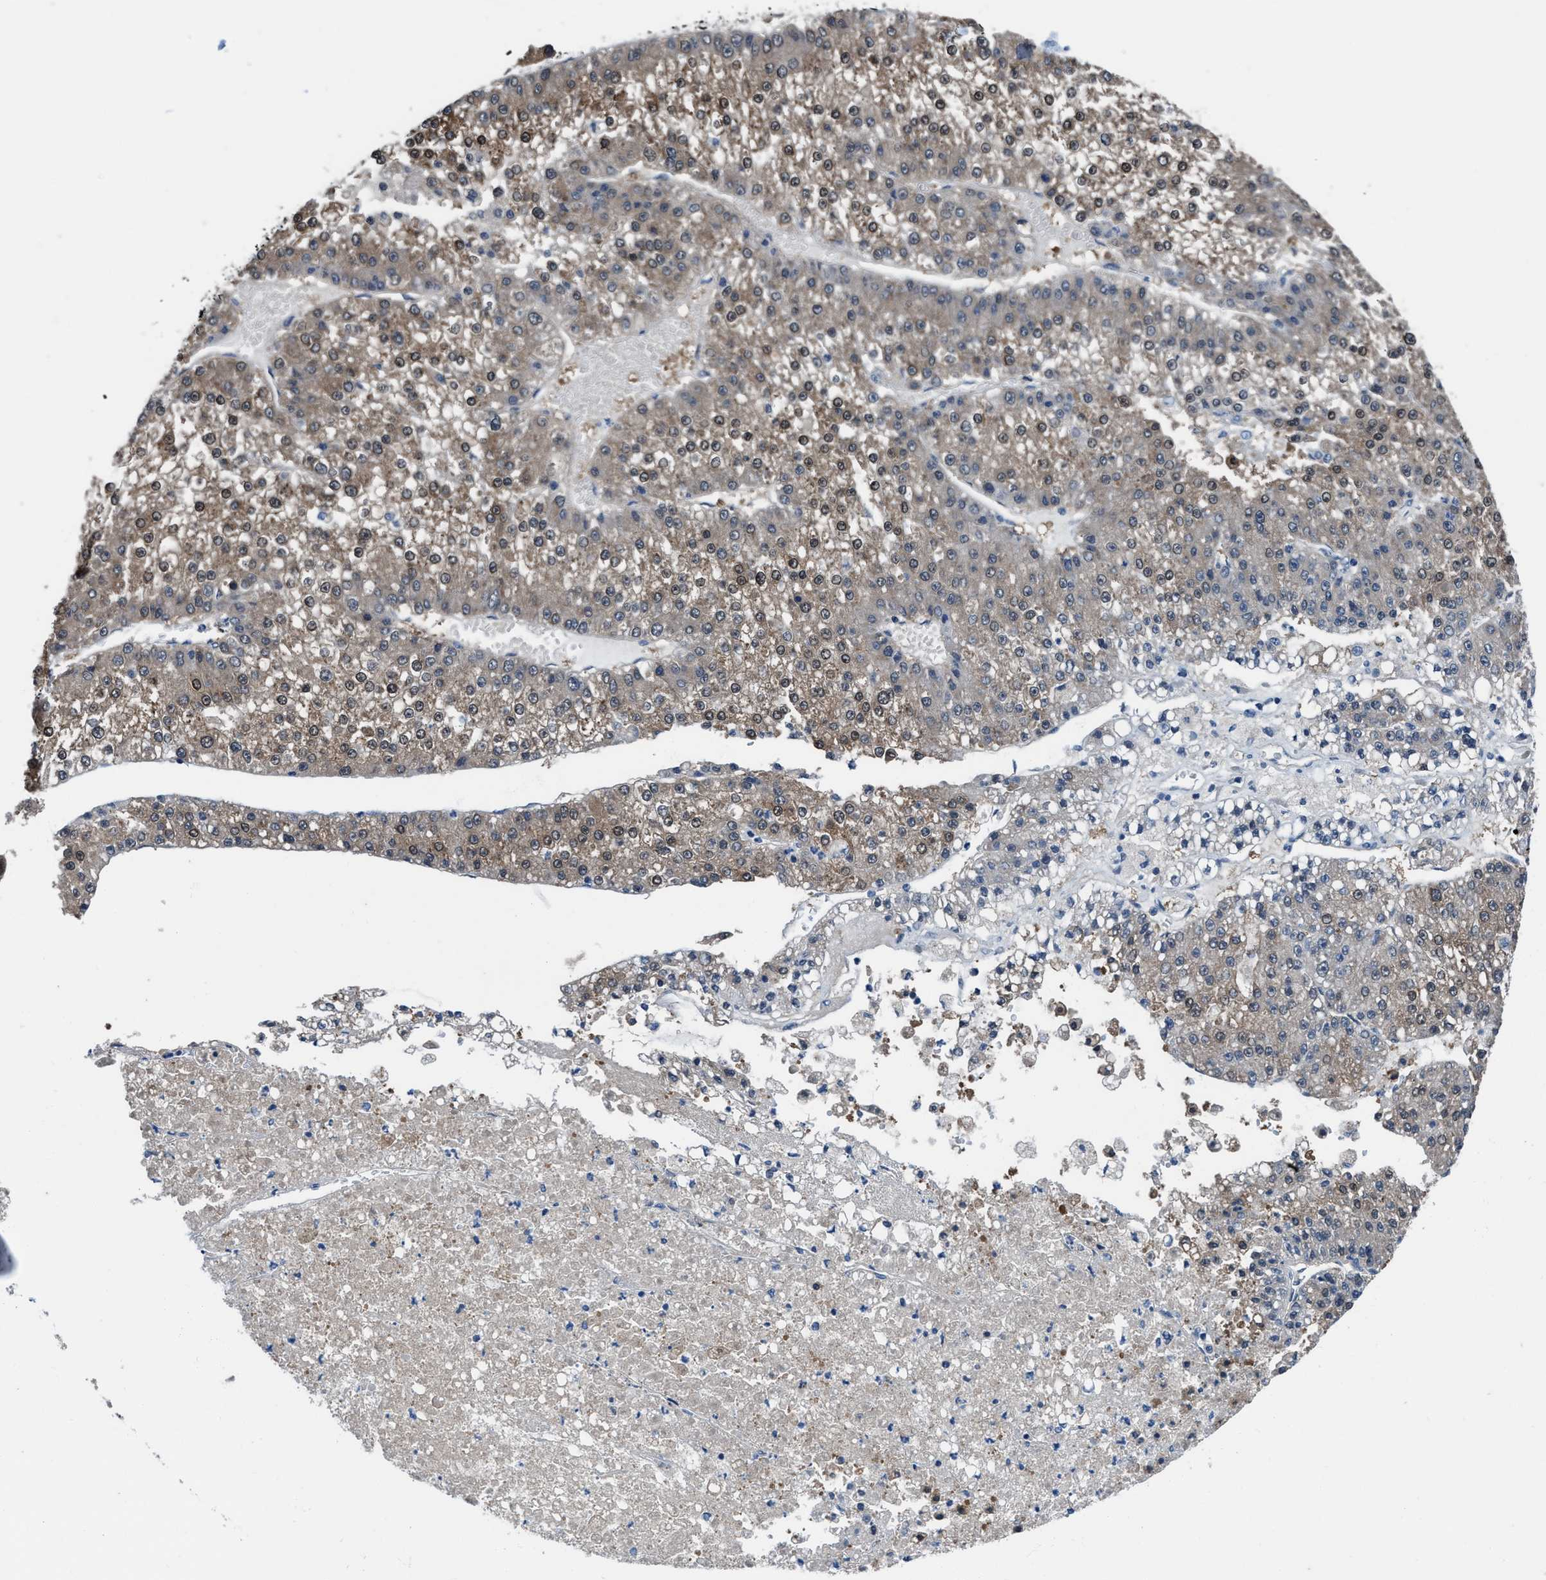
{"staining": {"intensity": "moderate", "quantity": "25%-75%", "location": "cytoplasmic/membranous"}, "tissue": "liver cancer", "cell_type": "Tumor cells", "image_type": "cancer", "snomed": [{"axis": "morphology", "description": "Carcinoma, Hepatocellular, NOS"}, {"axis": "topography", "description": "Liver"}], "caption": "Liver cancer (hepatocellular carcinoma) stained with immunohistochemistry exhibits moderate cytoplasmic/membranous expression in approximately 25%-75% of tumor cells. (DAB IHC with brightfield microscopy, high magnification).", "gene": "NUDT5", "patient": {"sex": "female", "age": 73}}